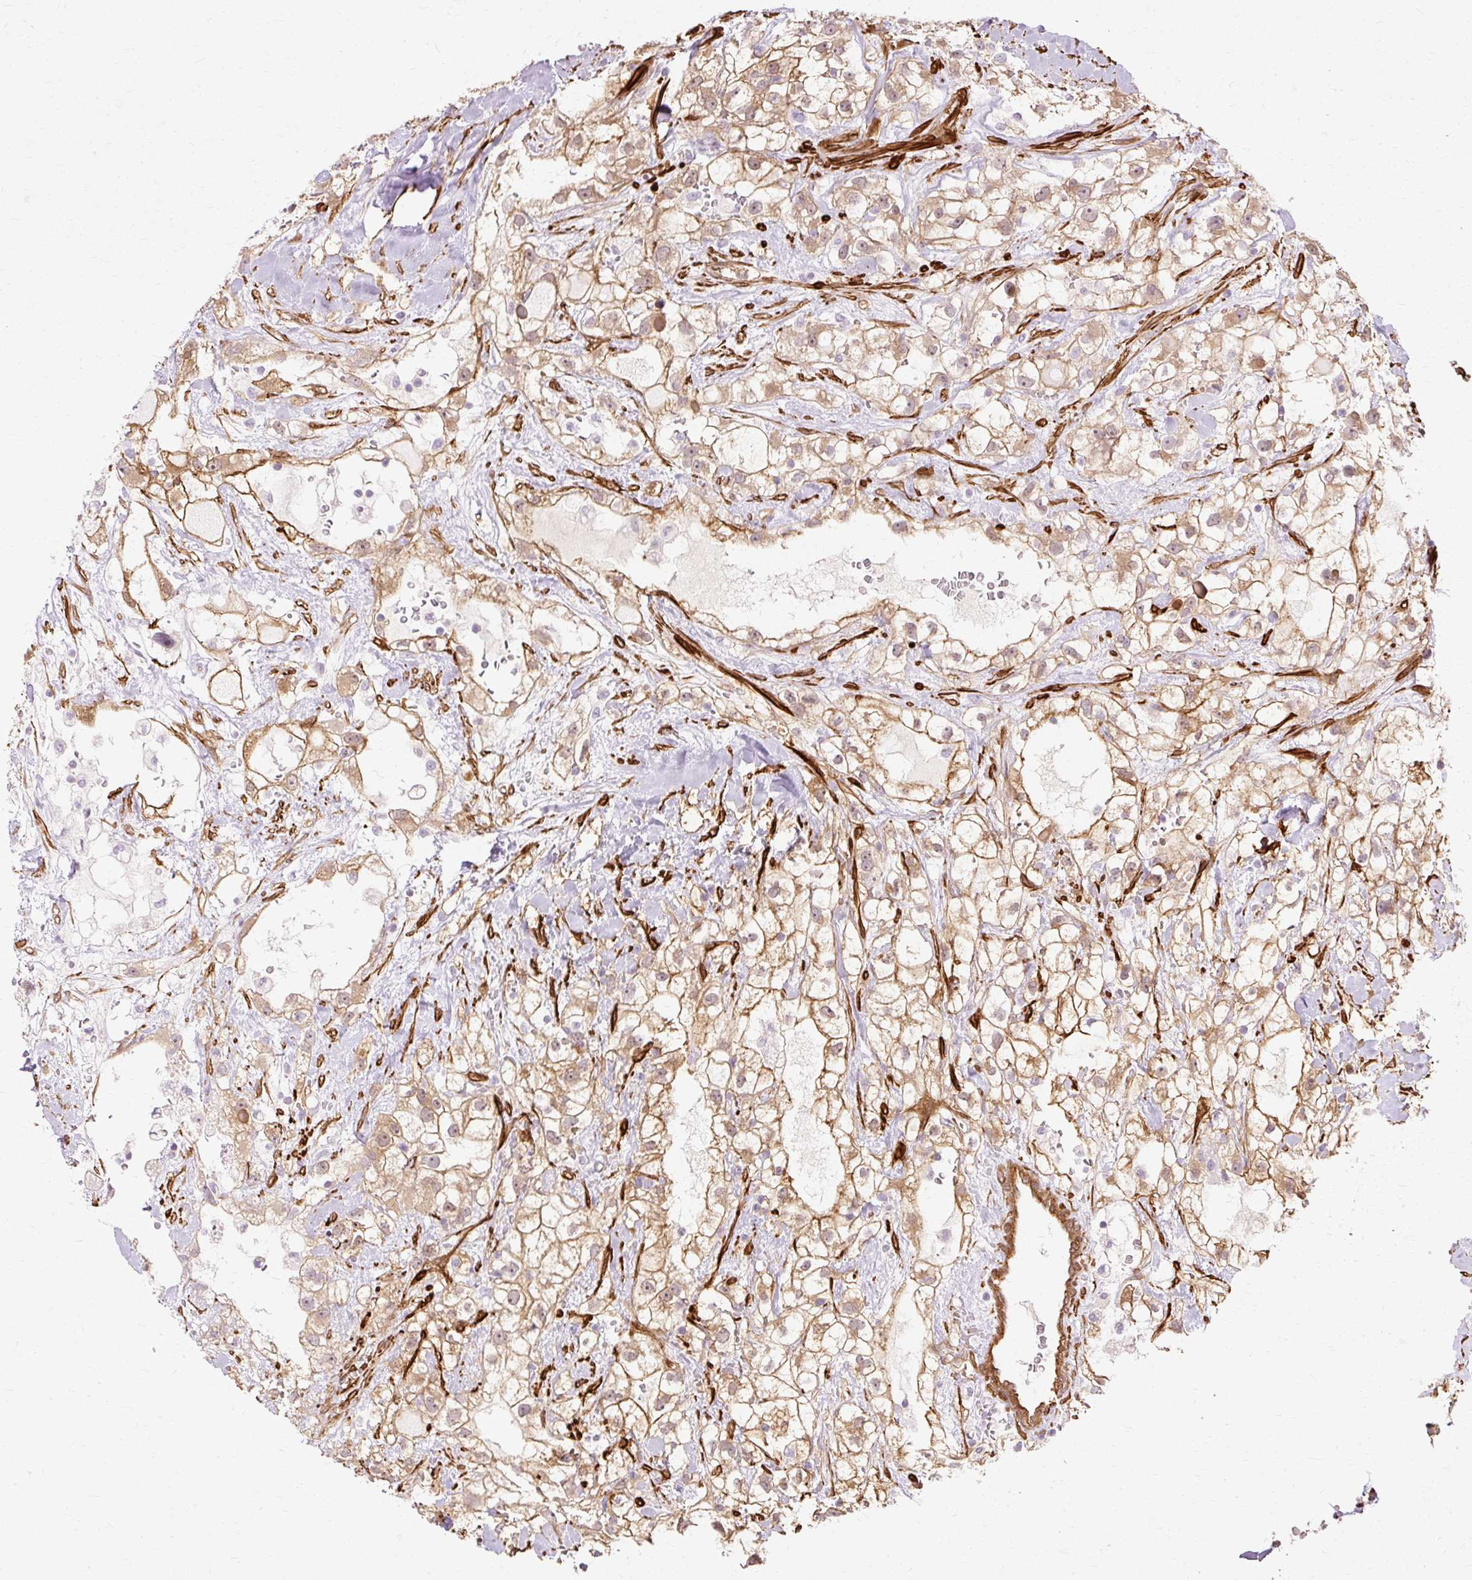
{"staining": {"intensity": "moderate", "quantity": ">75%", "location": "cytoplasmic/membranous"}, "tissue": "renal cancer", "cell_type": "Tumor cells", "image_type": "cancer", "snomed": [{"axis": "morphology", "description": "Adenocarcinoma, NOS"}, {"axis": "topography", "description": "Kidney"}], "caption": "Adenocarcinoma (renal) was stained to show a protein in brown. There is medium levels of moderate cytoplasmic/membranous staining in about >75% of tumor cells. The staining was performed using DAB, with brown indicating positive protein expression. Nuclei are stained blue with hematoxylin.", "gene": "CNN3", "patient": {"sex": "male", "age": 59}}